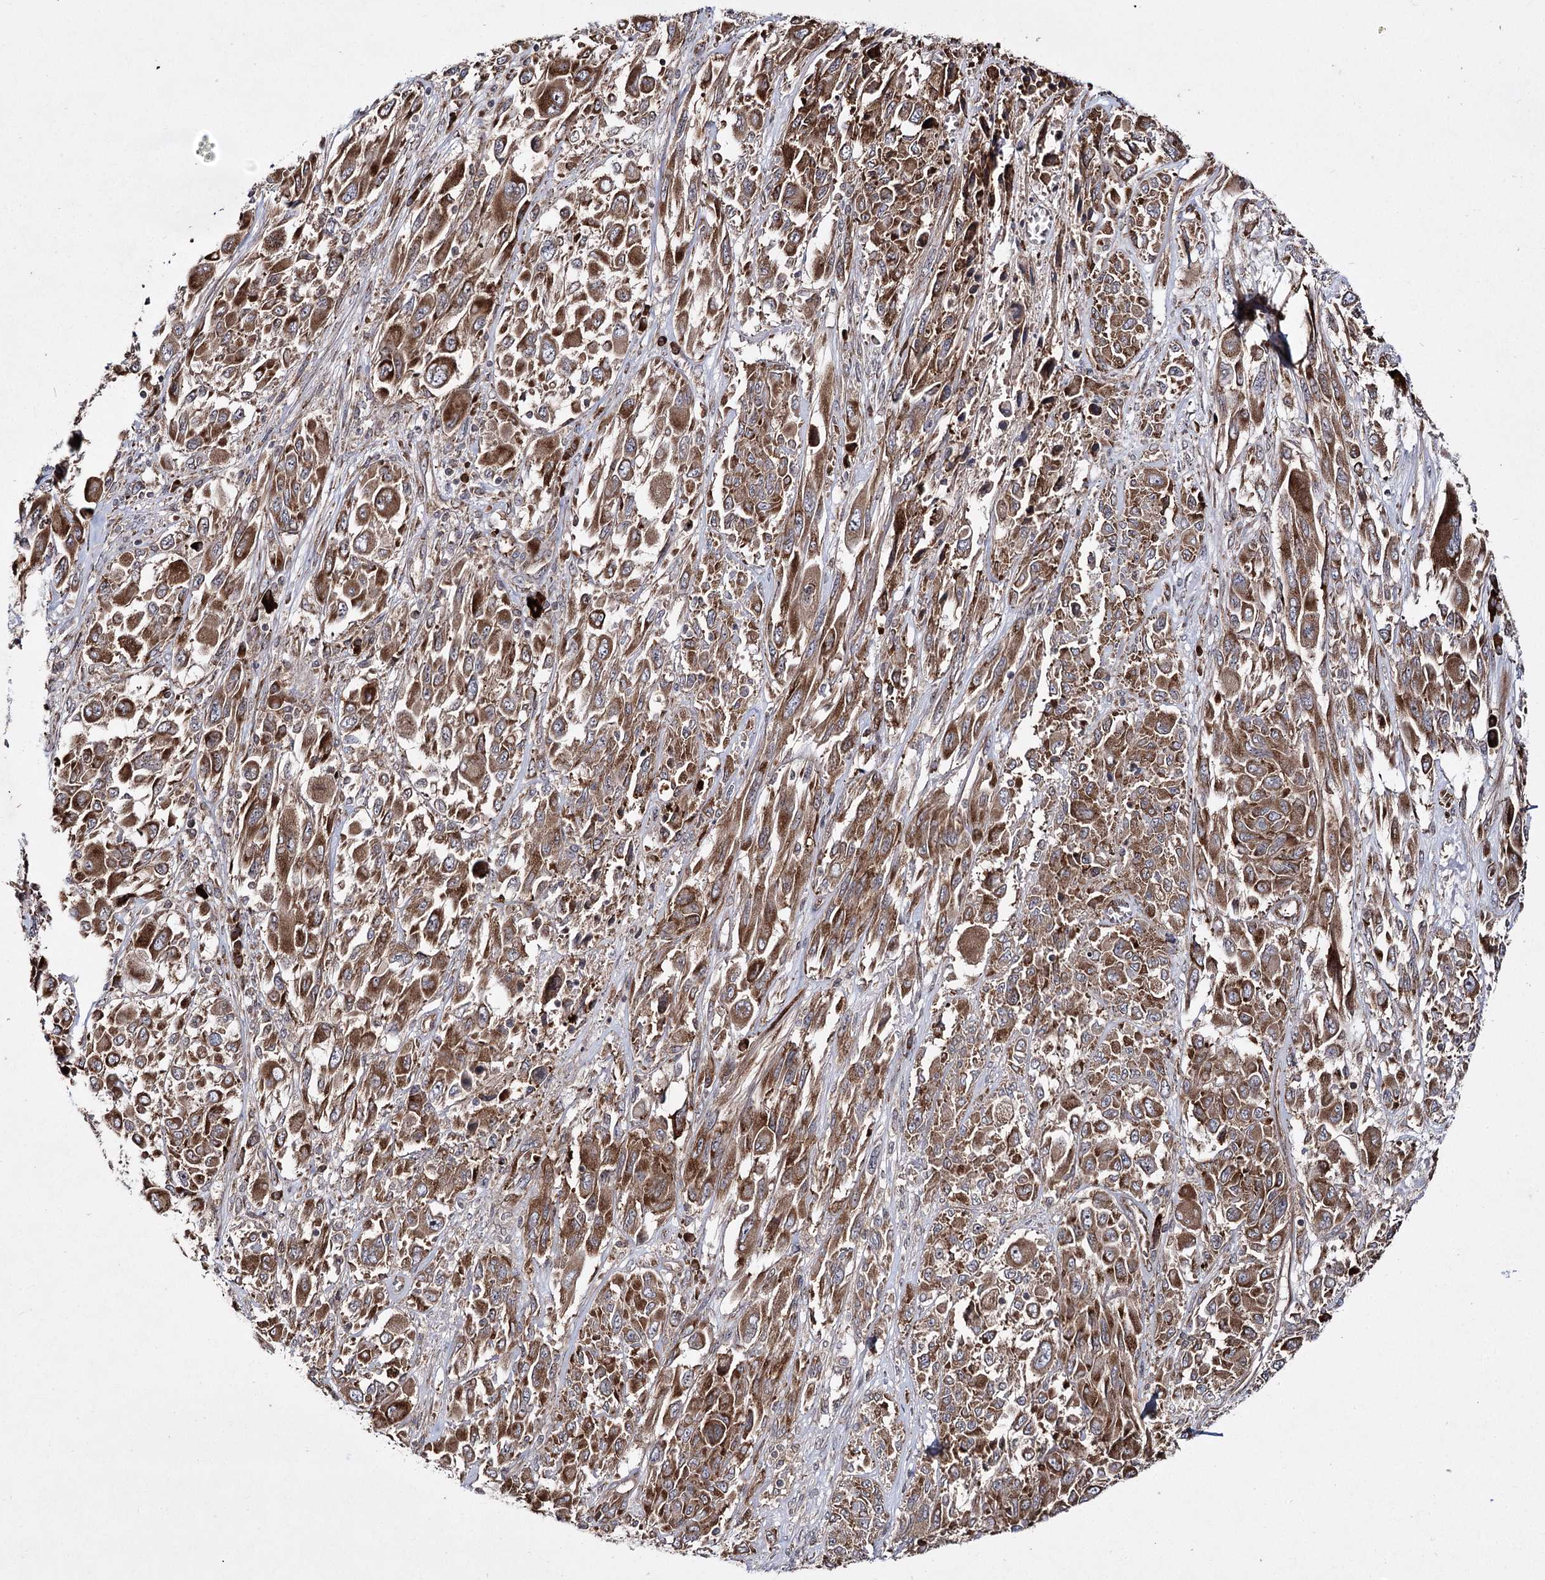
{"staining": {"intensity": "moderate", "quantity": ">75%", "location": "cytoplasmic/membranous"}, "tissue": "melanoma", "cell_type": "Tumor cells", "image_type": "cancer", "snomed": [{"axis": "morphology", "description": "Malignant melanoma, NOS"}, {"axis": "topography", "description": "Skin"}], "caption": "Protein staining of melanoma tissue displays moderate cytoplasmic/membranous expression in about >75% of tumor cells. The staining was performed using DAB (3,3'-diaminobenzidine), with brown indicating positive protein expression. Nuclei are stained blue with hematoxylin.", "gene": "HECTD2", "patient": {"sex": "female", "age": 91}}